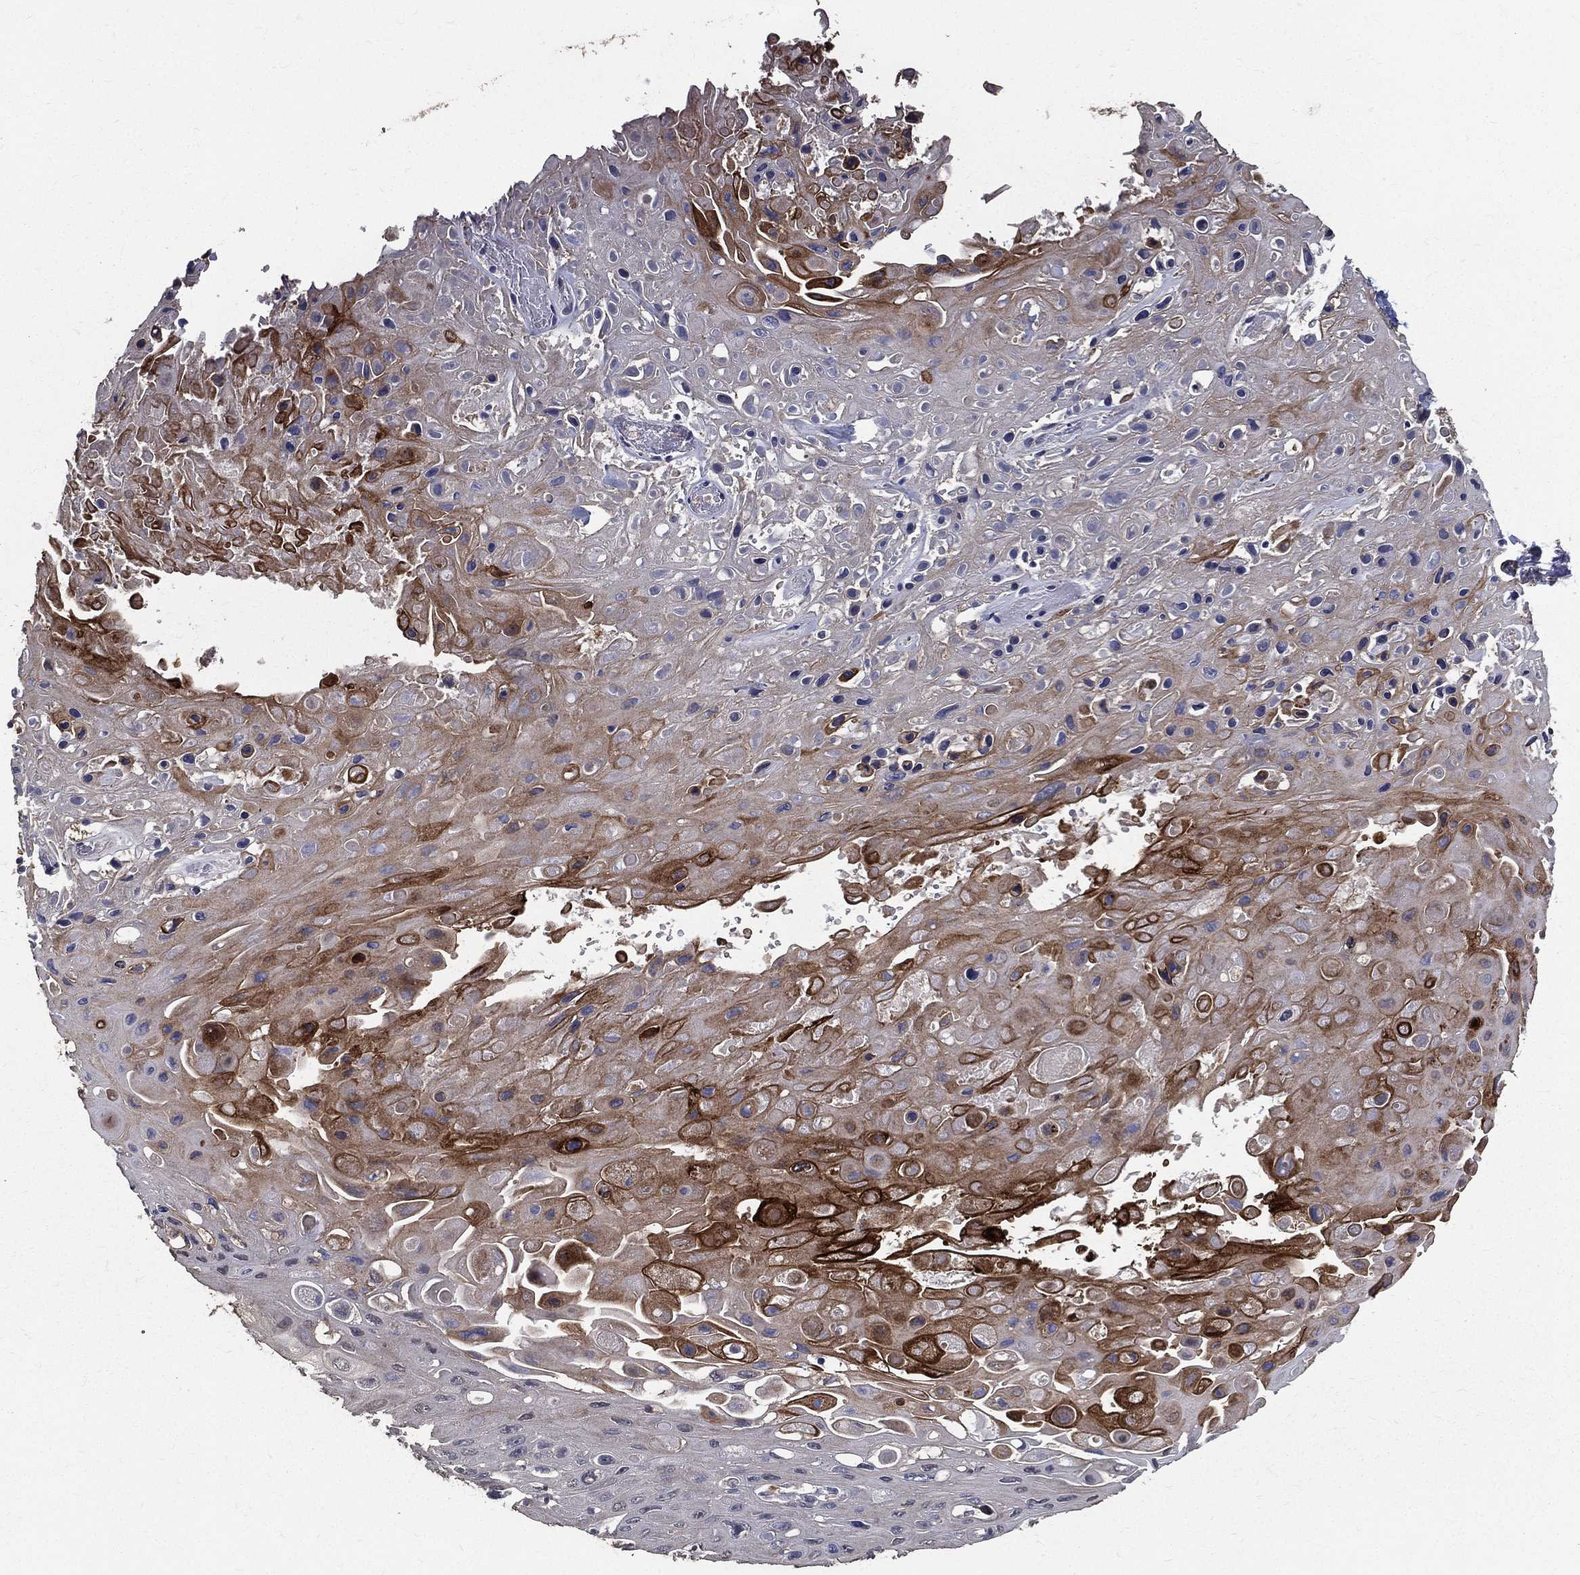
{"staining": {"intensity": "strong", "quantity": "<25%", "location": "cytoplasmic/membranous"}, "tissue": "skin cancer", "cell_type": "Tumor cells", "image_type": "cancer", "snomed": [{"axis": "morphology", "description": "Squamous cell carcinoma, NOS"}, {"axis": "topography", "description": "Skin"}], "caption": "Protein staining reveals strong cytoplasmic/membranous staining in approximately <25% of tumor cells in skin cancer. (Brightfield microscopy of DAB IHC at high magnification).", "gene": "SERPINB2", "patient": {"sex": "male", "age": 82}}